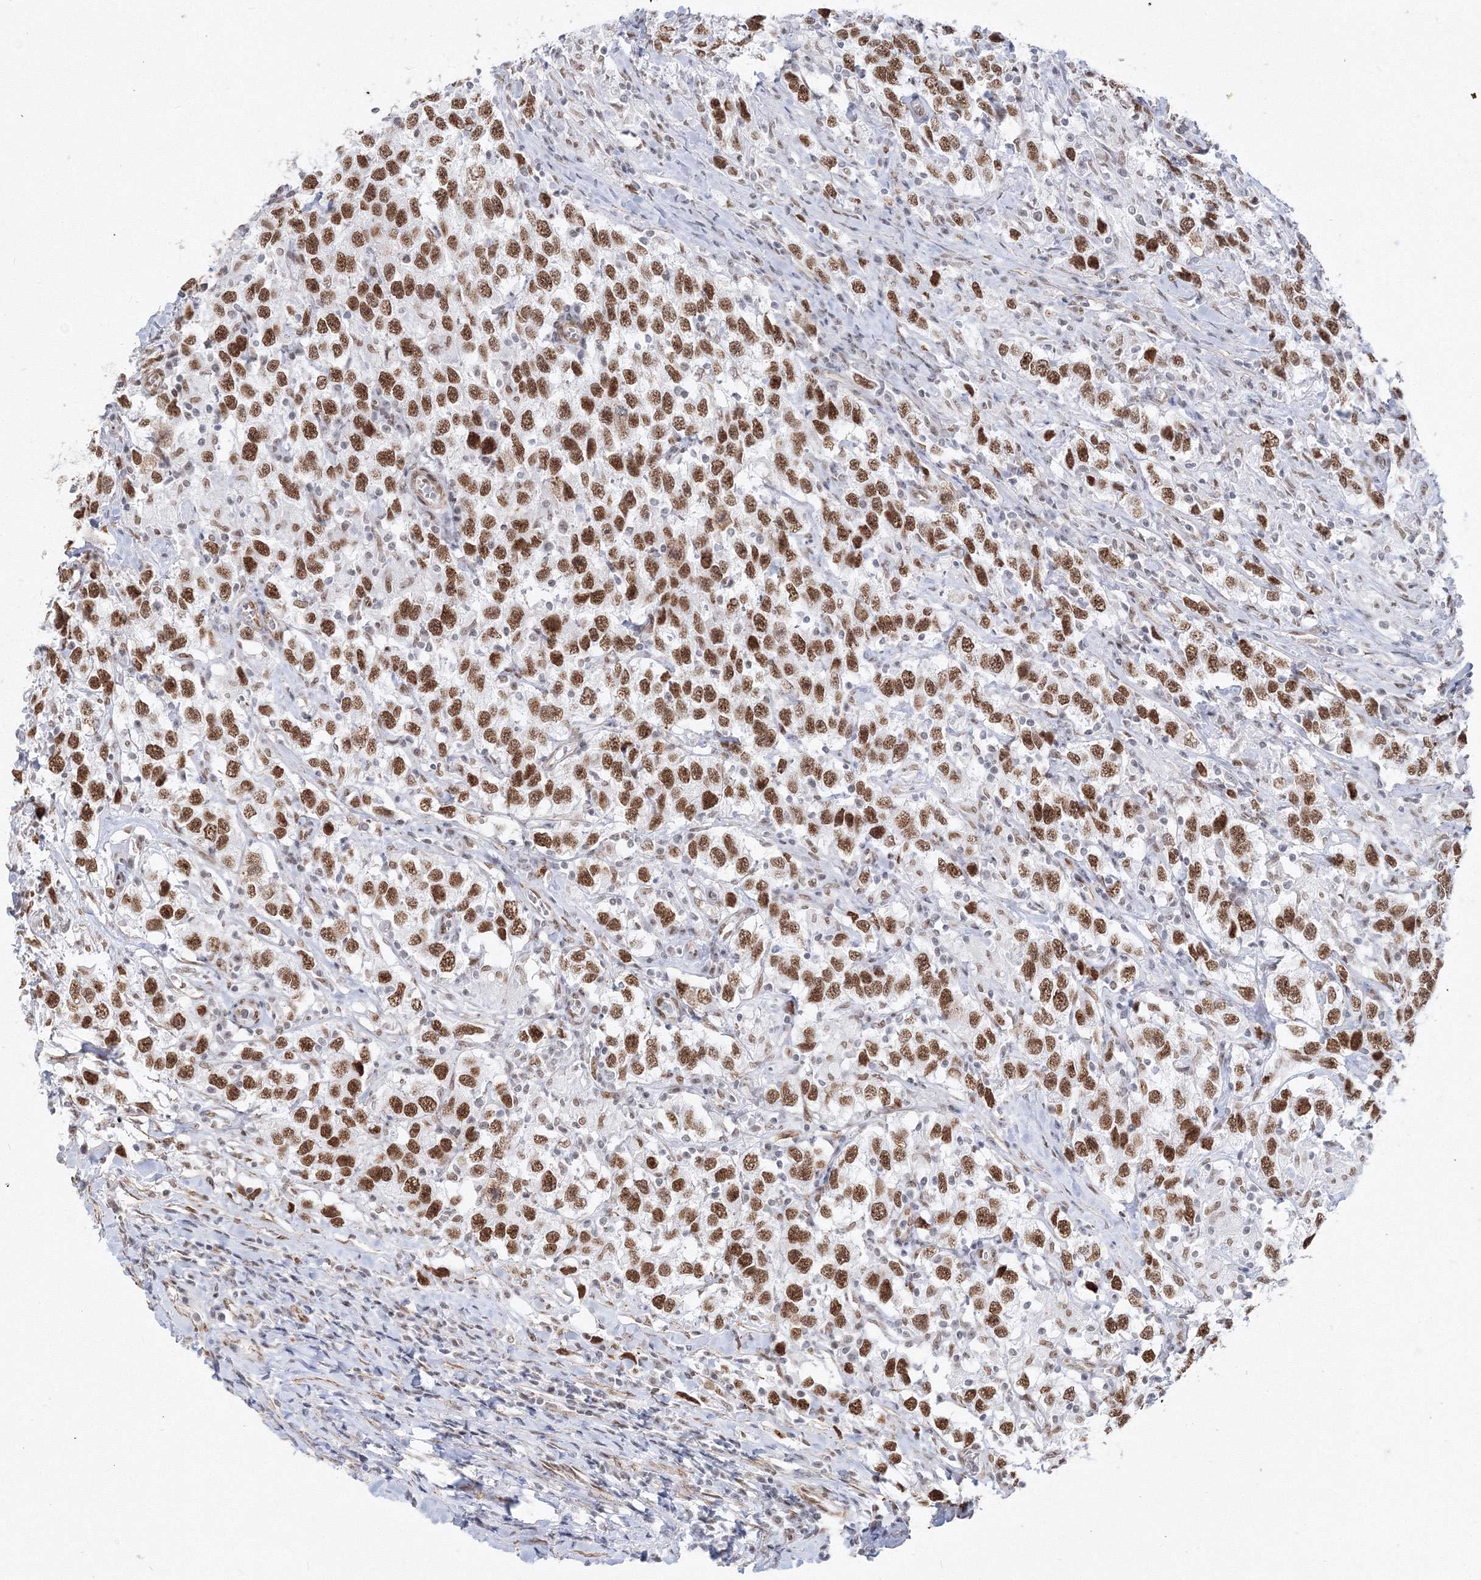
{"staining": {"intensity": "moderate", "quantity": ">75%", "location": "nuclear"}, "tissue": "testis cancer", "cell_type": "Tumor cells", "image_type": "cancer", "snomed": [{"axis": "morphology", "description": "Seminoma, NOS"}, {"axis": "topography", "description": "Testis"}], "caption": "Protein staining displays moderate nuclear staining in about >75% of tumor cells in seminoma (testis). Nuclei are stained in blue.", "gene": "ZNF638", "patient": {"sex": "male", "age": 41}}